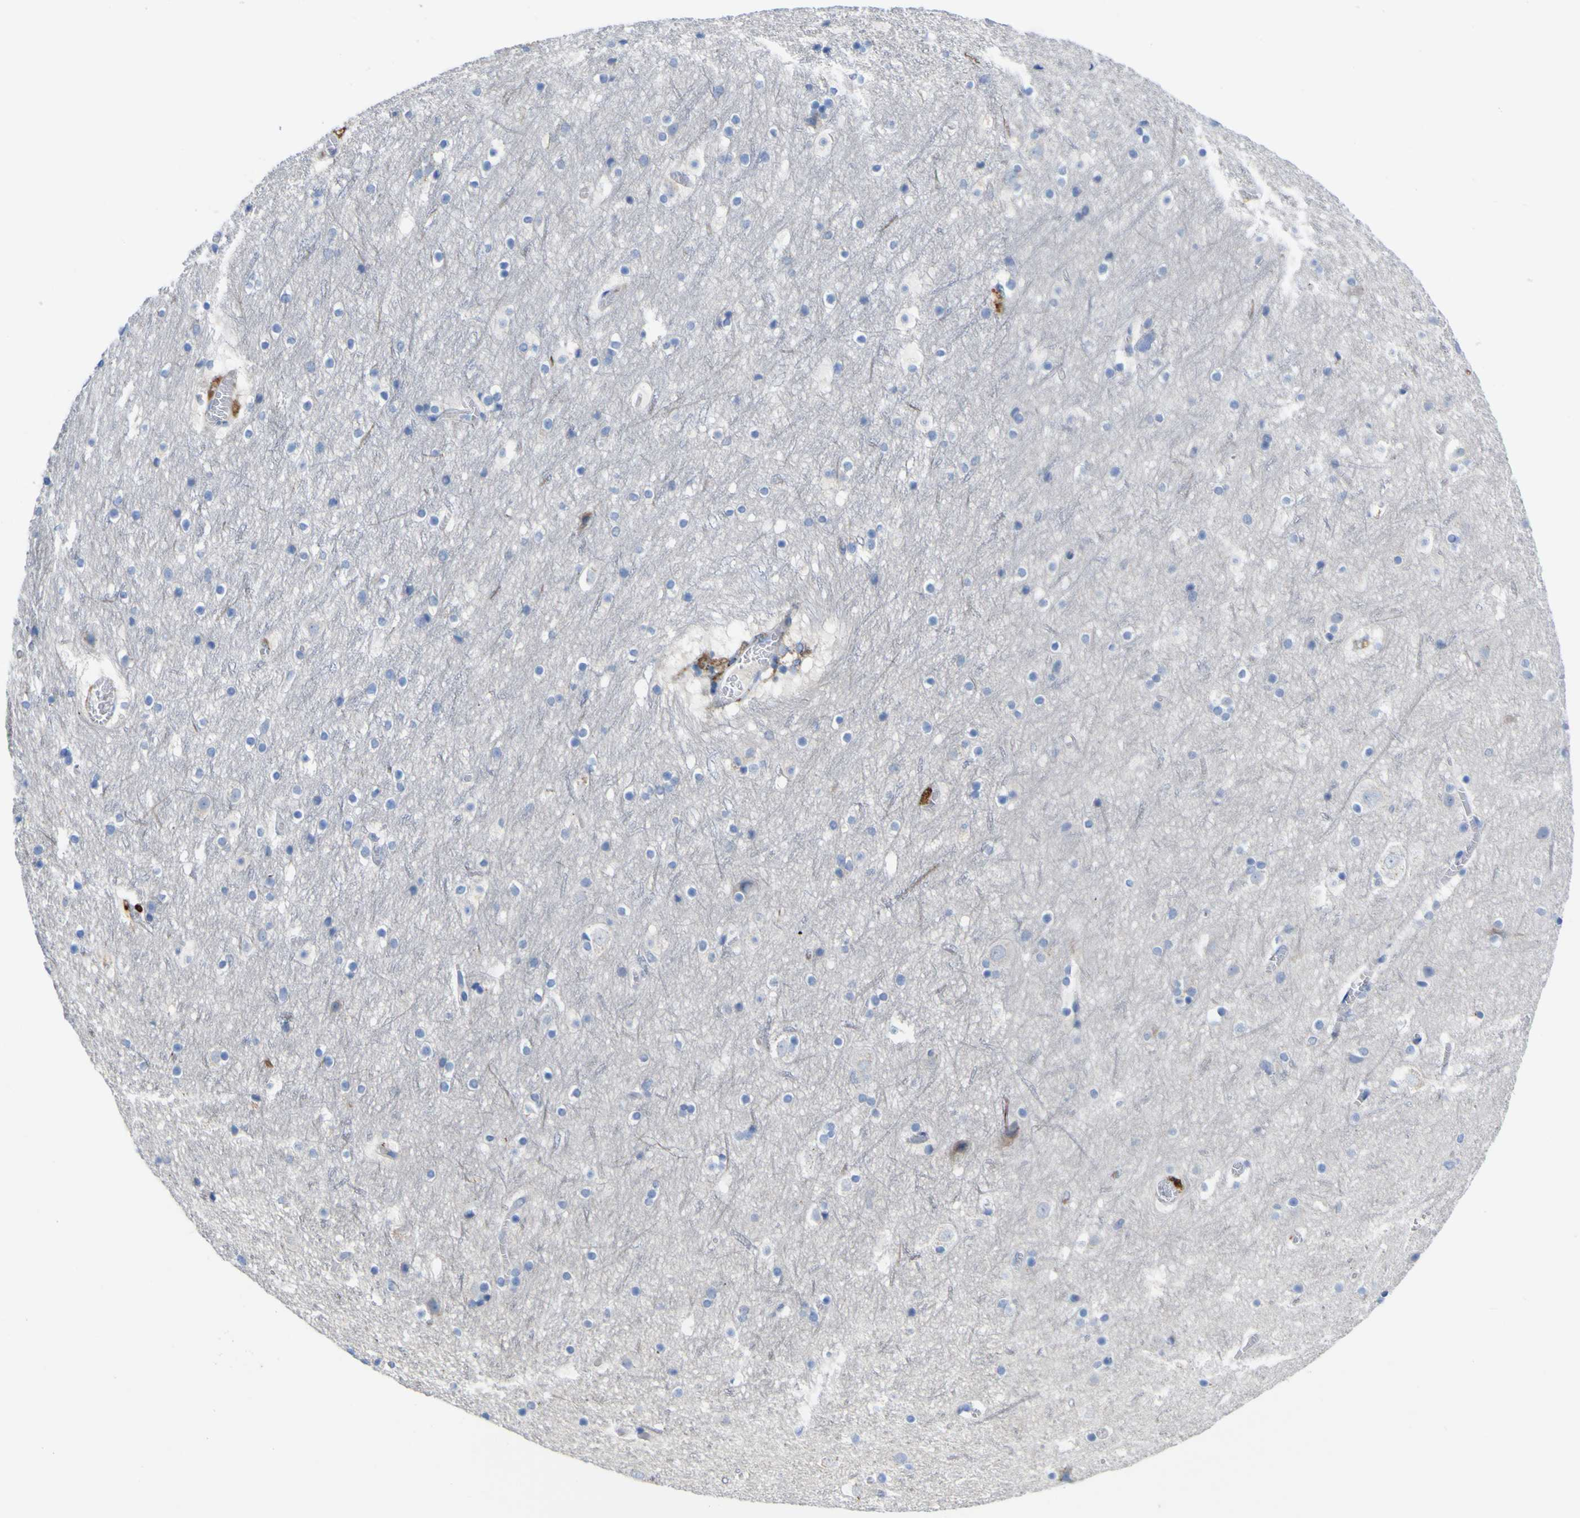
{"staining": {"intensity": "negative", "quantity": "none", "location": "none"}, "tissue": "cerebral cortex", "cell_type": "Endothelial cells", "image_type": "normal", "snomed": [{"axis": "morphology", "description": "Normal tissue, NOS"}, {"axis": "topography", "description": "Cerebral cortex"}], "caption": "This is a histopathology image of IHC staining of normal cerebral cortex, which shows no positivity in endothelial cells.", "gene": "PTPRF", "patient": {"sex": "male", "age": 45}}